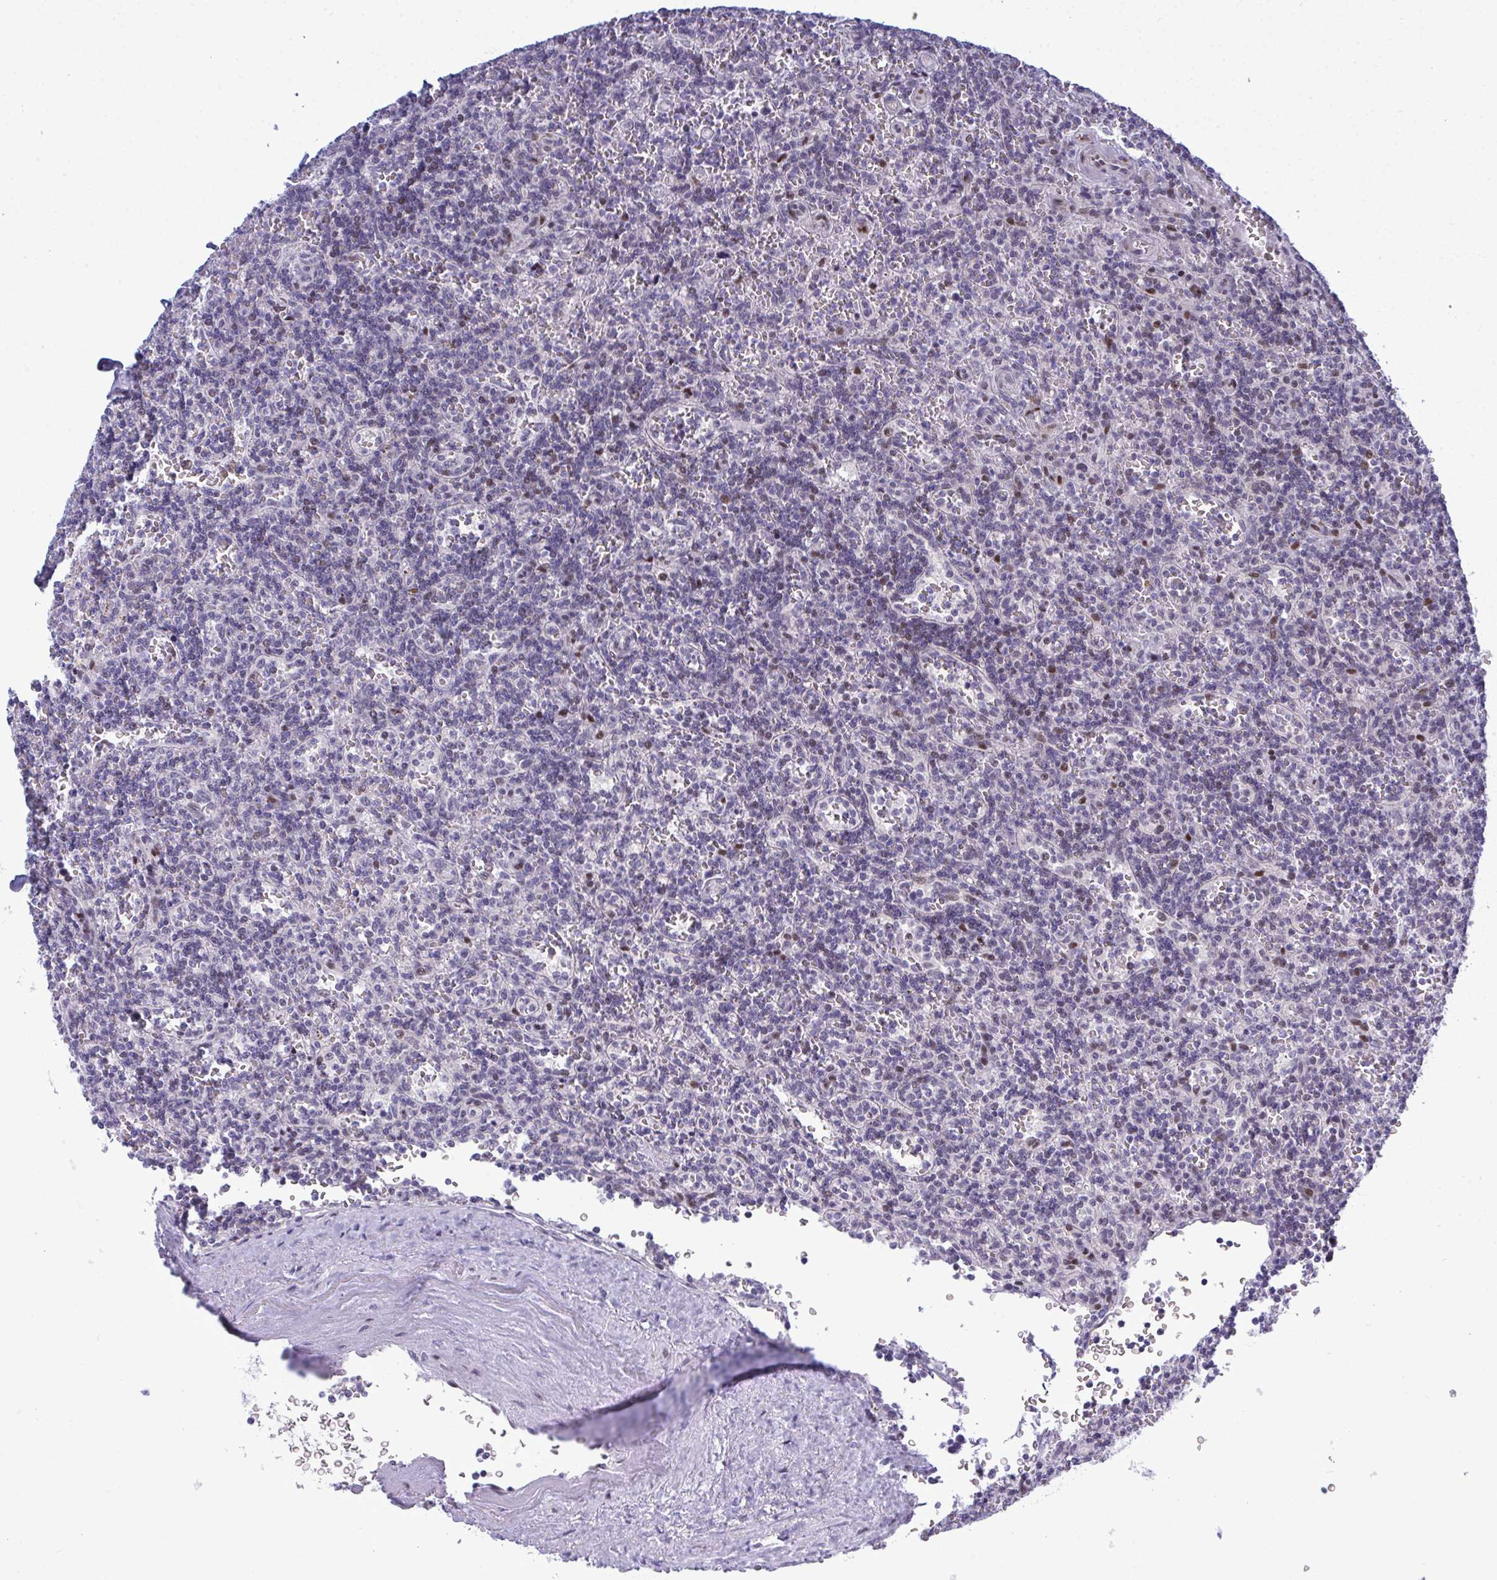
{"staining": {"intensity": "weak", "quantity": "<25%", "location": "nuclear"}, "tissue": "lymphoma", "cell_type": "Tumor cells", "image_type": "cancer", "snomed": [{"axis": "morphology", "description": "Malignant lymphoma, non-Hodgkin's type, Low grade"}, {"axis": "topography", "description": "Spleen"}], "caption": "Tumor cells show no significant protein staining in lymphoma.", "gene": "TAB1", "patient": {"sex": "male", "age": 73}}